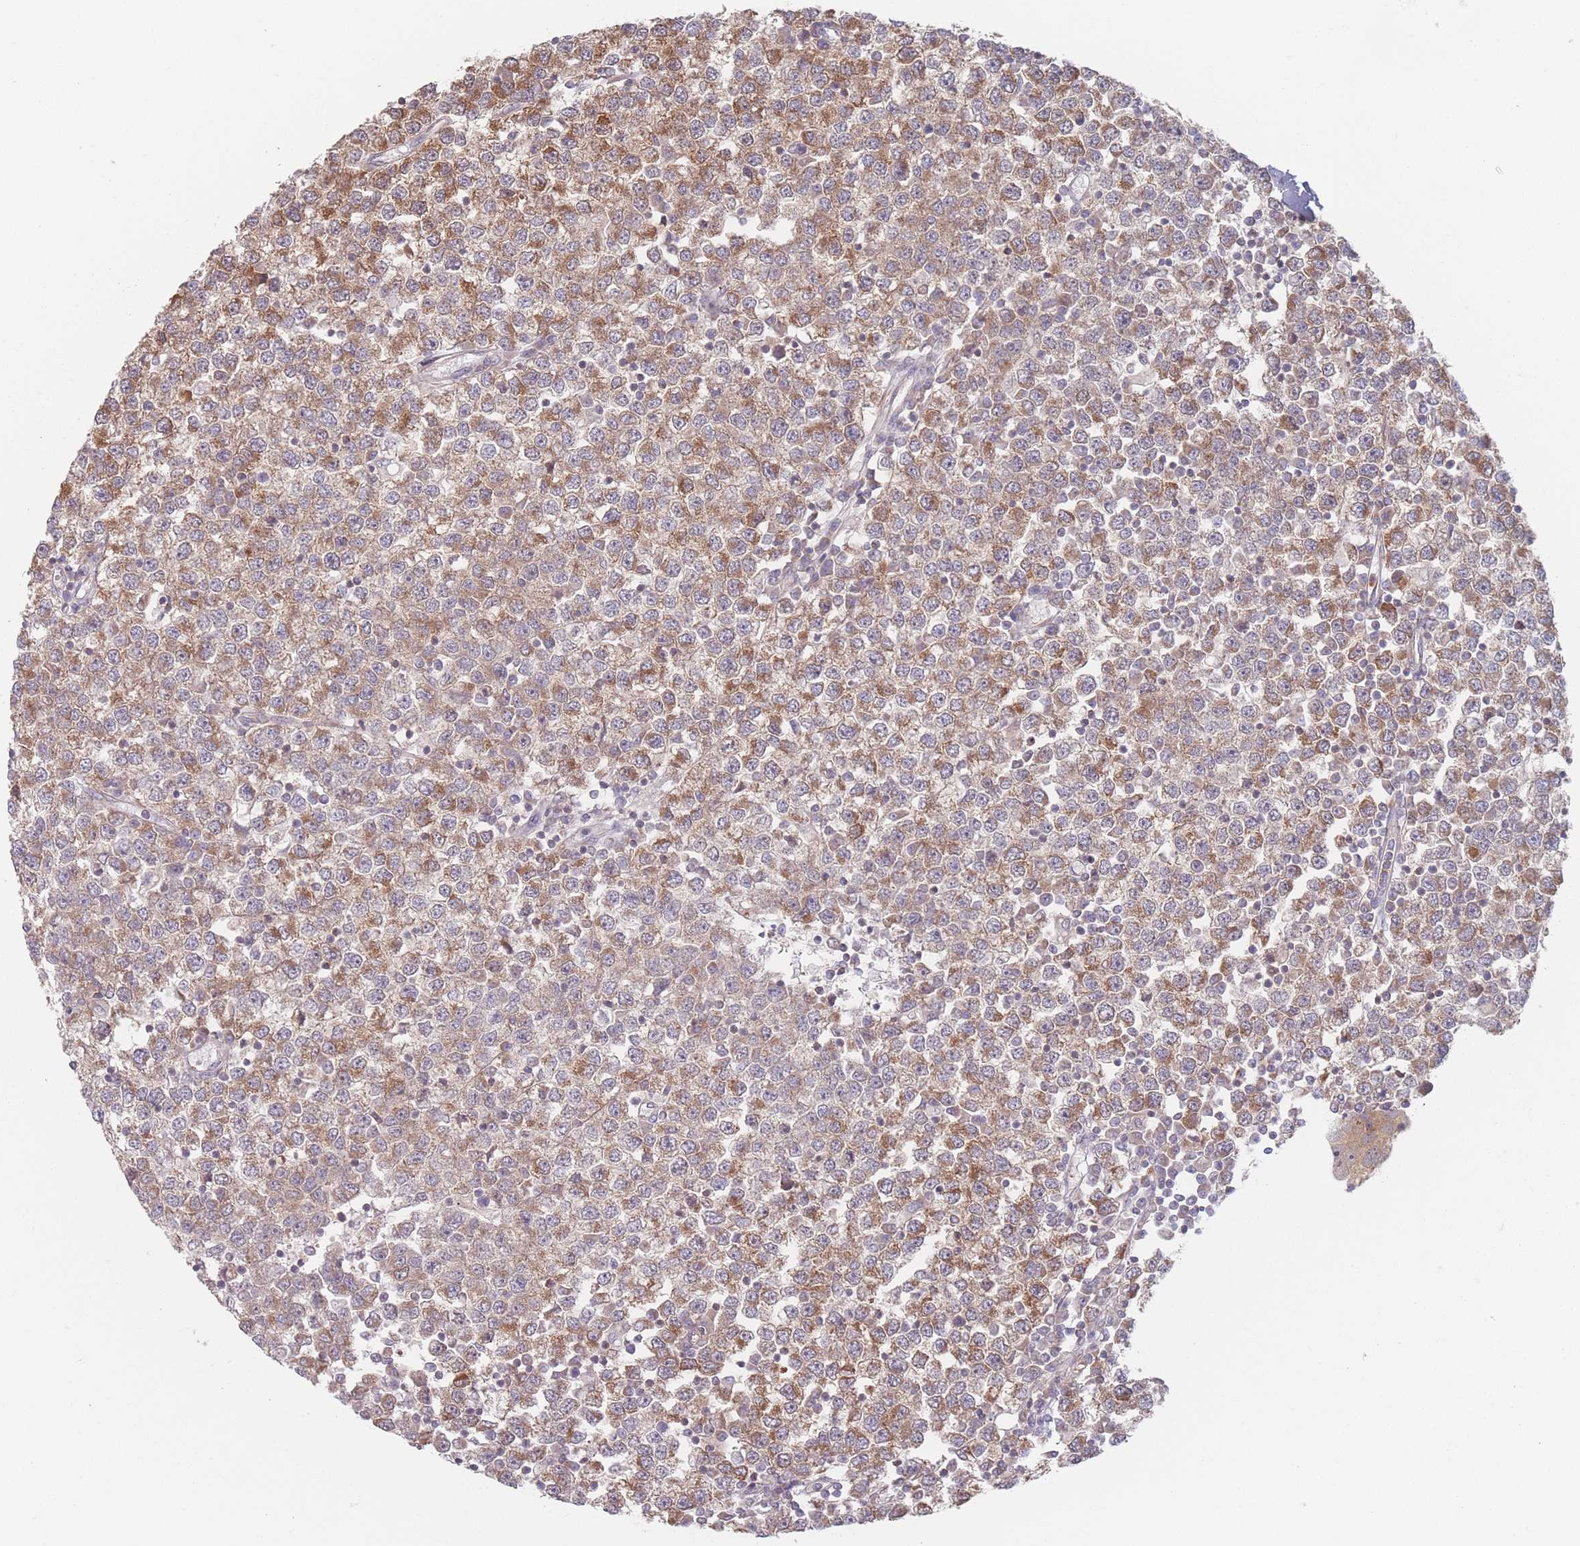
{"staining": {"intensity": "moderate", "quantity": ">75%", "location": "cytoplasmic/membranous"}, "tissue": "testis cancer", "cell_type": "Tumor cells", "image_type": "cancer", "snomed": [{"axis": "morphology", "description": "Seminoma, NOS"}, {"axis": "topography", "description": "Testis"}], "caption": "A photomicrograph showing moderate cytoplasmic/membranous expression in about >75% of tumor cells in seminoma (testis), as visualized by brown immunohistochemical staining.", "gene": "PPM1A", "patient": {"sex": "male", "age": 65}}